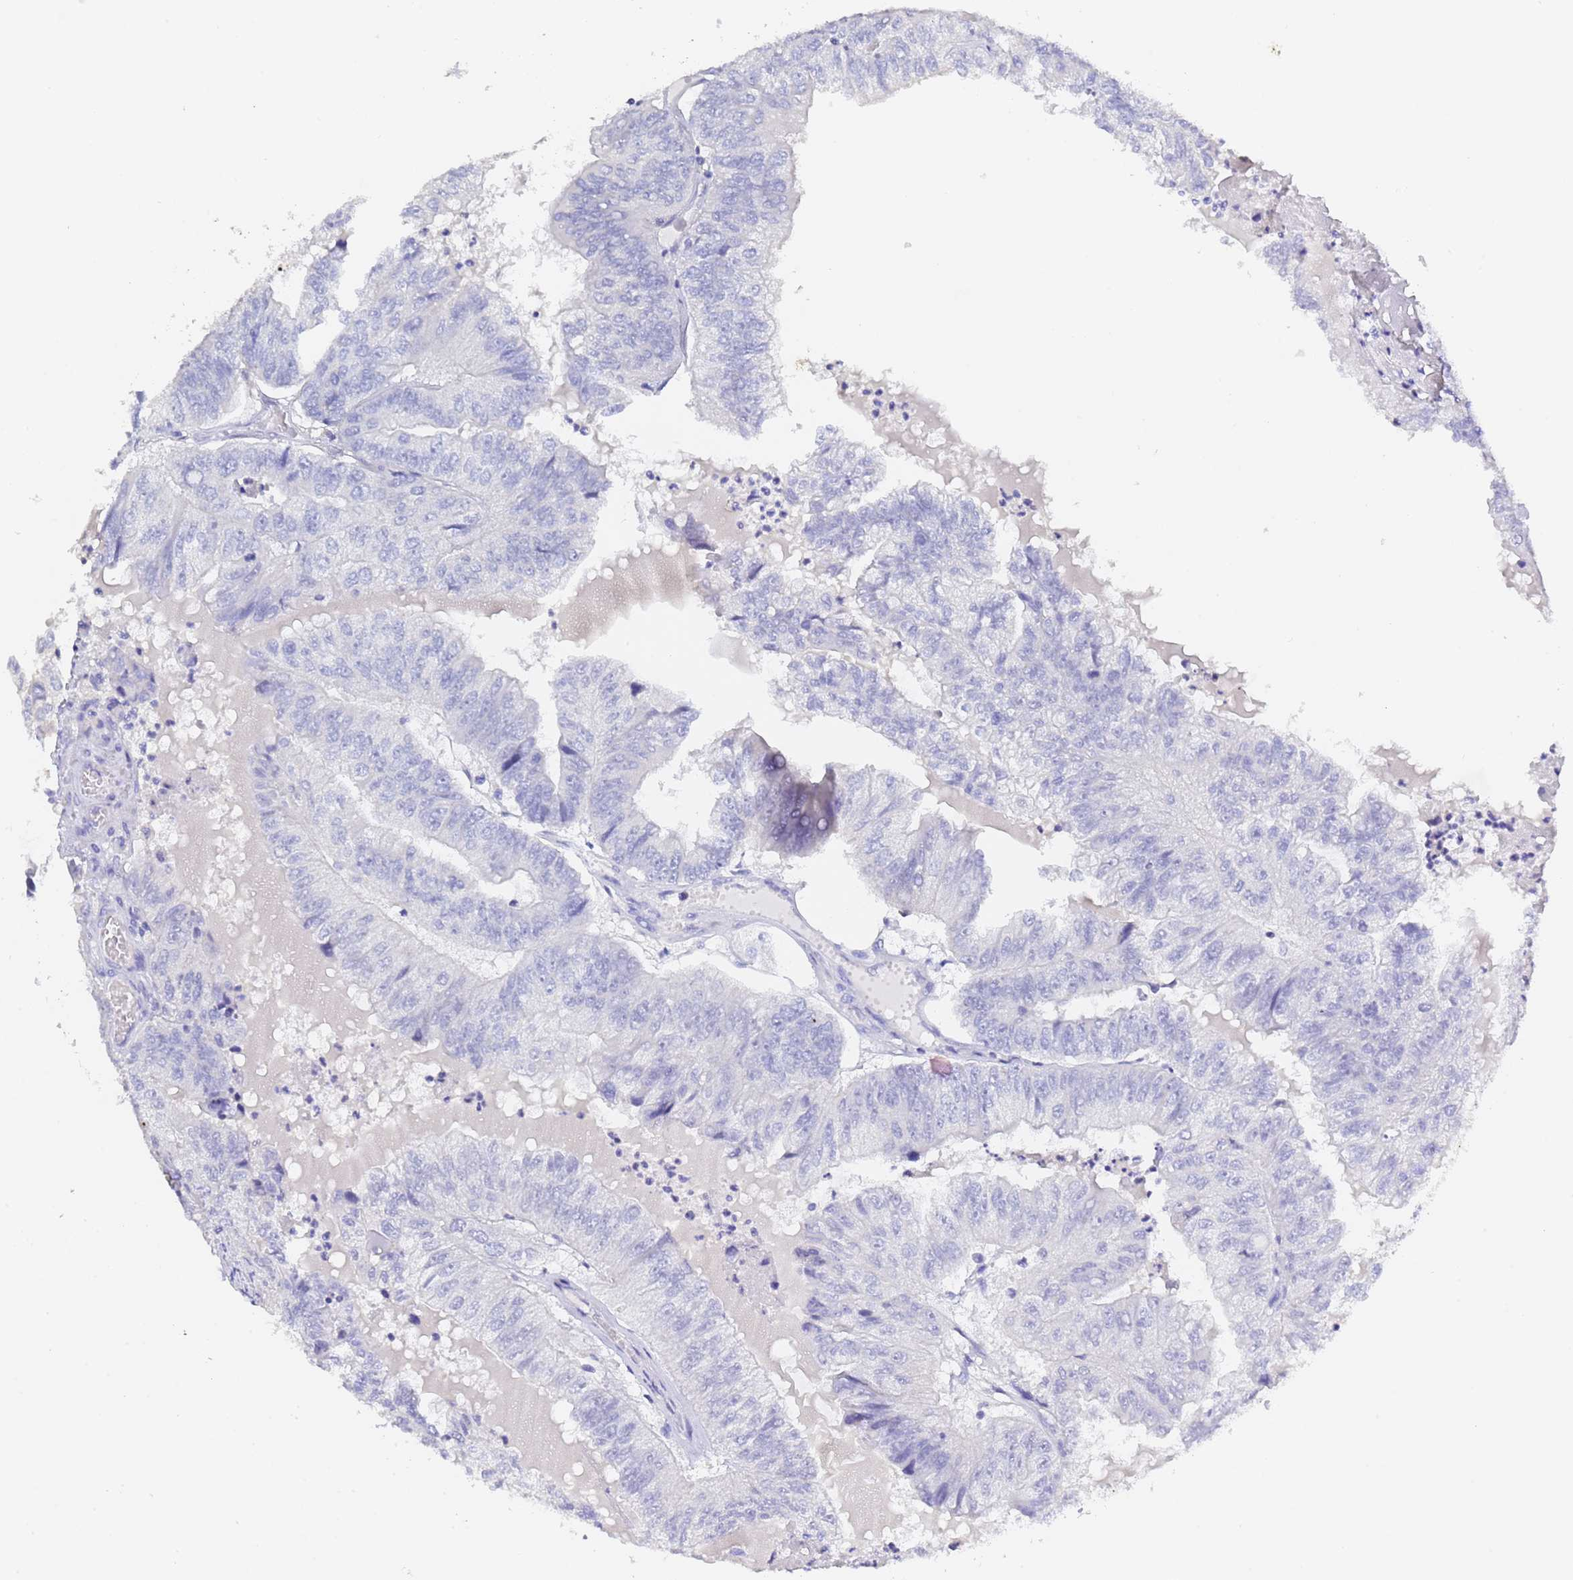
{"staining": {"intensity": "negative", "quantity": "none", "location": "none"}, "tissue": "colorectal cancer", "cell_type": "Tumor cells", "image_type": "cancer", "snomed": [{"axis": "morphology", "description": "Adenocarcinoma, NOS"}, {"axis": "topography", "description": "Colon"}], "caption": "A photomicrograph of colorectal cancer stained for a protein demonstrates no brown staining in tumor cells.", "gene": "GABRA1", "patient": {"sex": "female", "age": 67}}